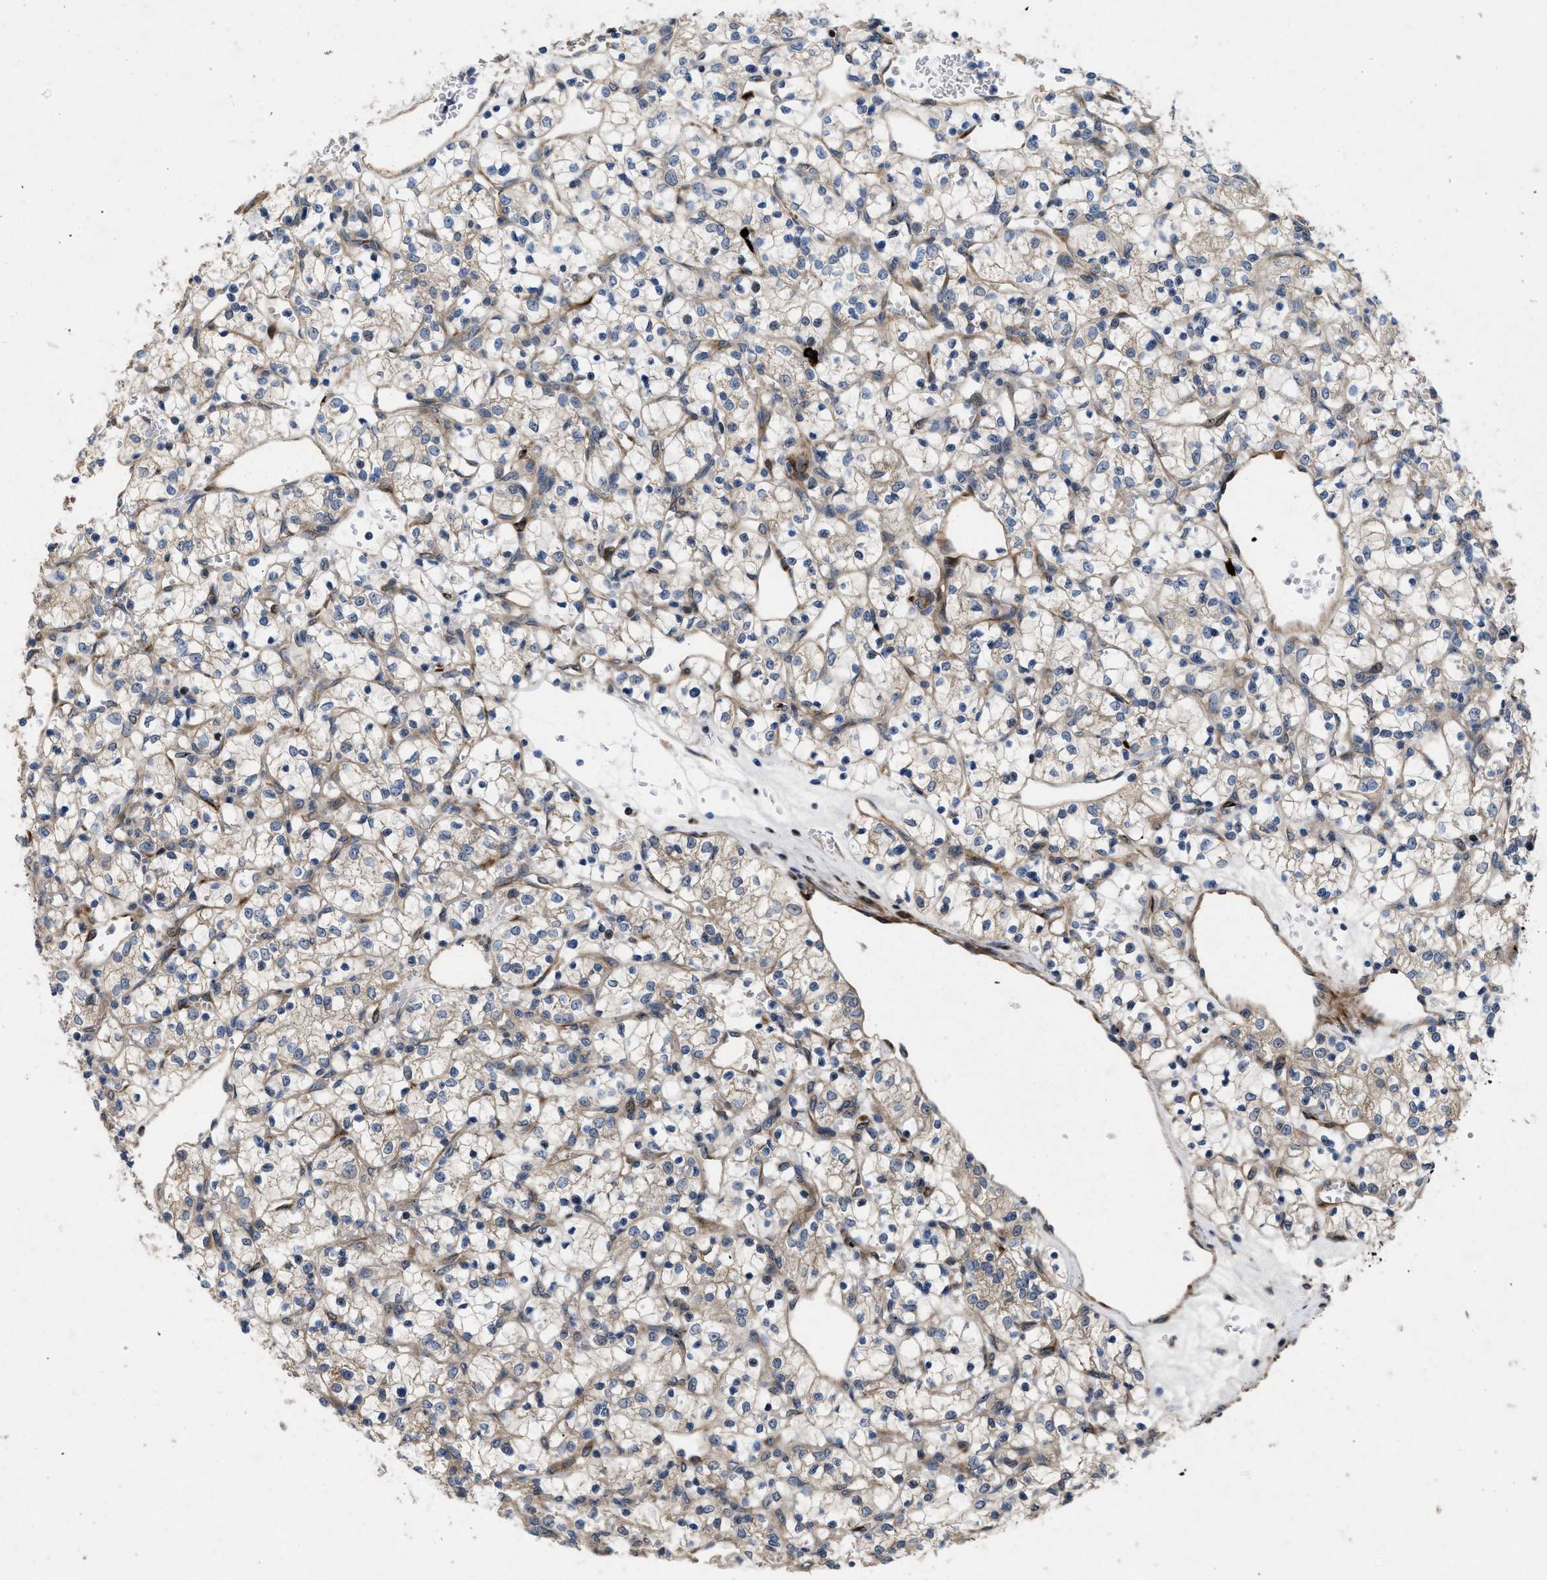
{"staining": {"intensity": "weak", "quantity": "25%-75%", "location": "cytoplasmic/membranous"}, "tissue": "renal cancer", "cell_type": "Tumor cells", "image_type": "cancer", "snomed": [{"axis": "morphology", "description": "Adenocarcinoma, NOS"}, {"axis": "topography", "description": "Kidney"}], "caption": "A brown stain highlights weak cytoplasmic/membranous positivity of a protein in human adenocarcinoma (renal) tumor cells.", "gene": "HSPA12B", "patient": {"sex": "female", "age": 69}}